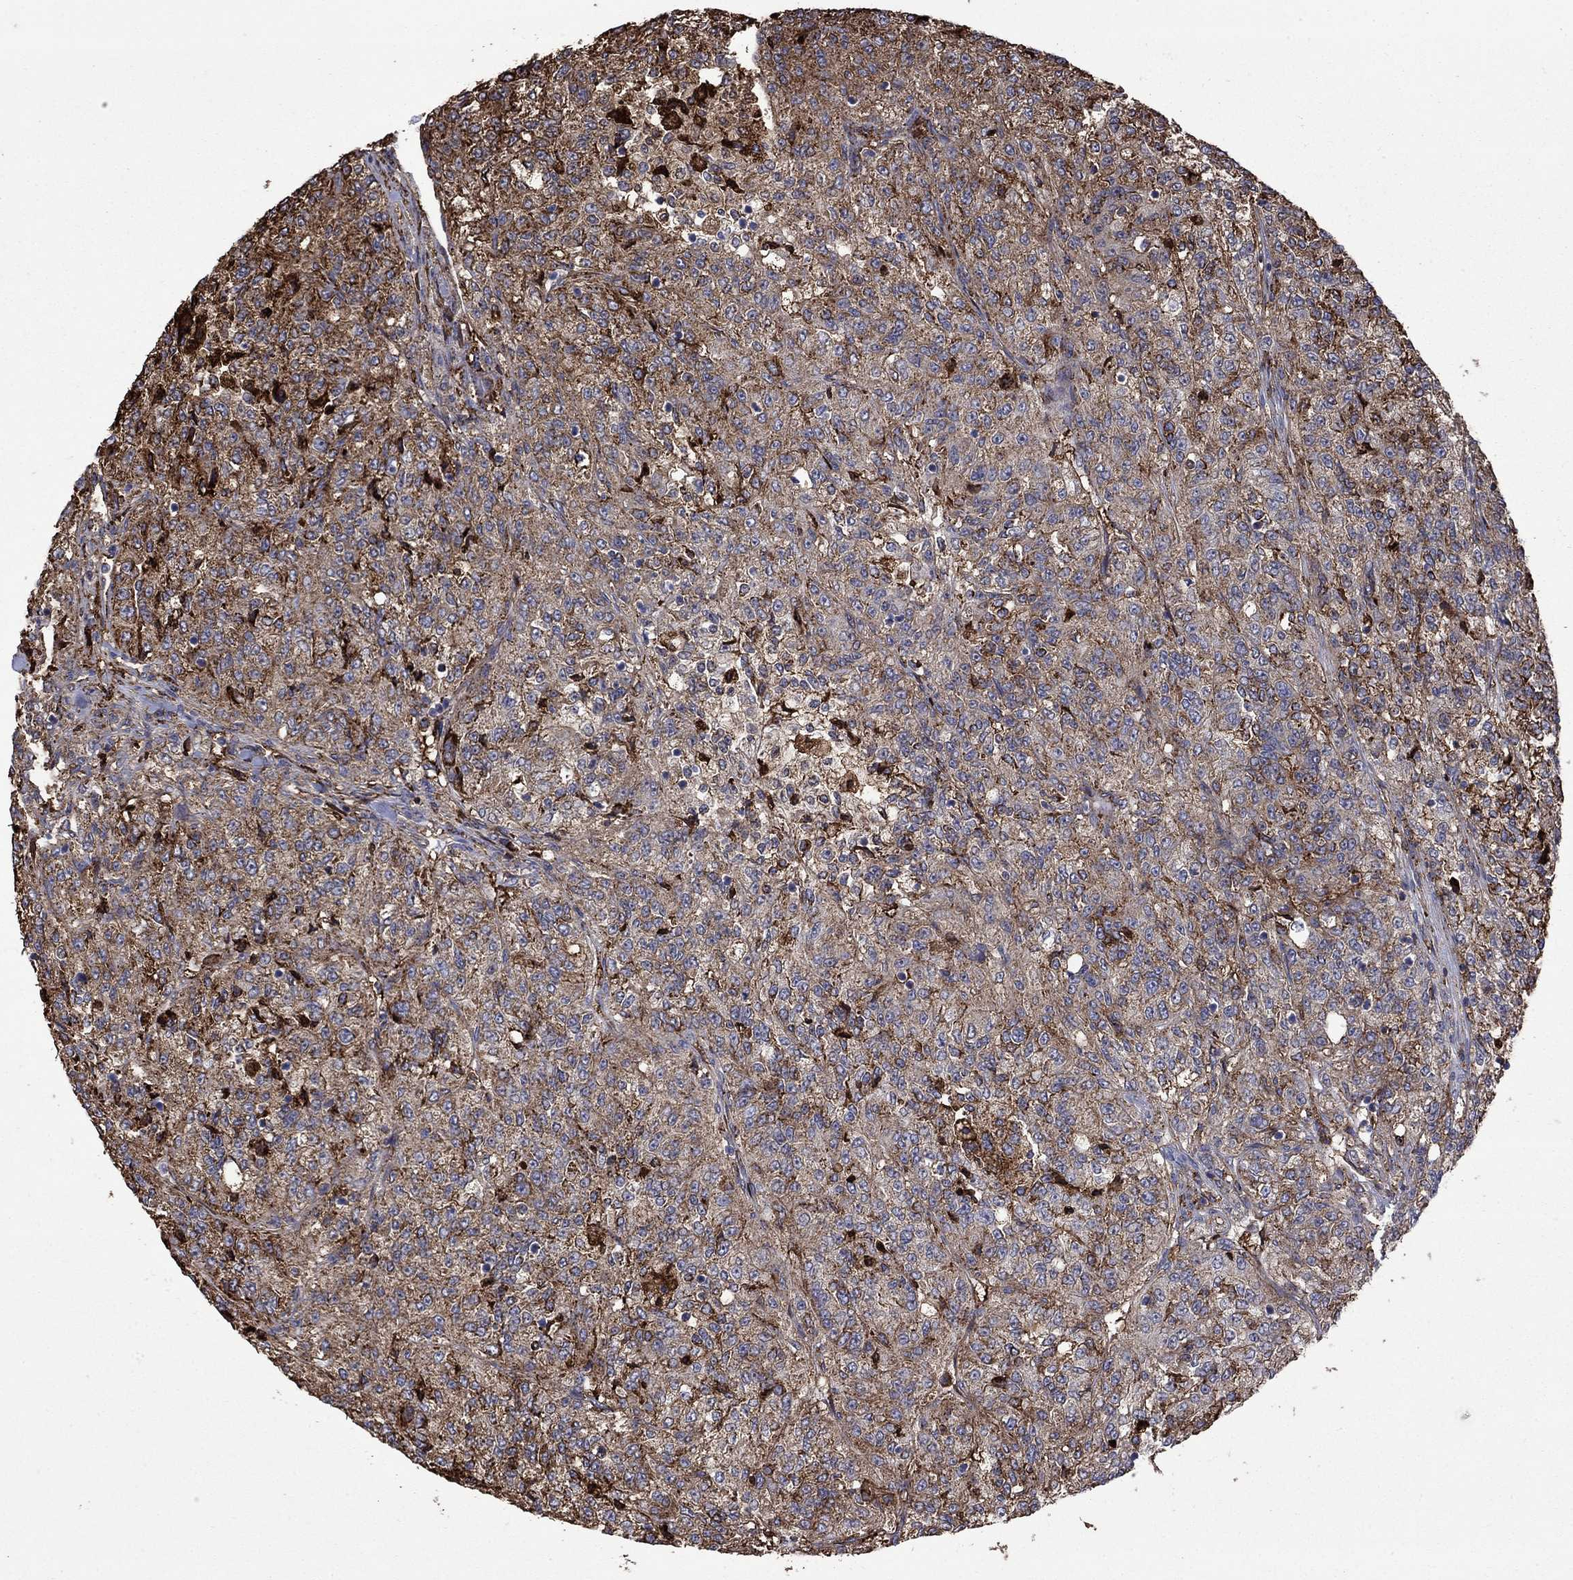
{"staining": {"intensity": "strong", "quantity": "25%-75%", "location": "cytoplasmic/membranous"}, "tissue": "renal cancer", "cell_type": "Tumor cells", "image_type": "cancer", "snomed": [{"axis": "morphology", "description": "Adenocarcinoma, NOS"}, {"axis": "topography", "description": "Kidney"}], "caption": "DAB (3,3'-diaminobenzidine) immunohistochemical staining of human renal adenocarcinoma reveals strong cytoplasmic/membranous protein positivity in approximately 25%-75% of tumor cells.", "gene": "PLAU", "patient": {"sex": "female", "age": 63}}